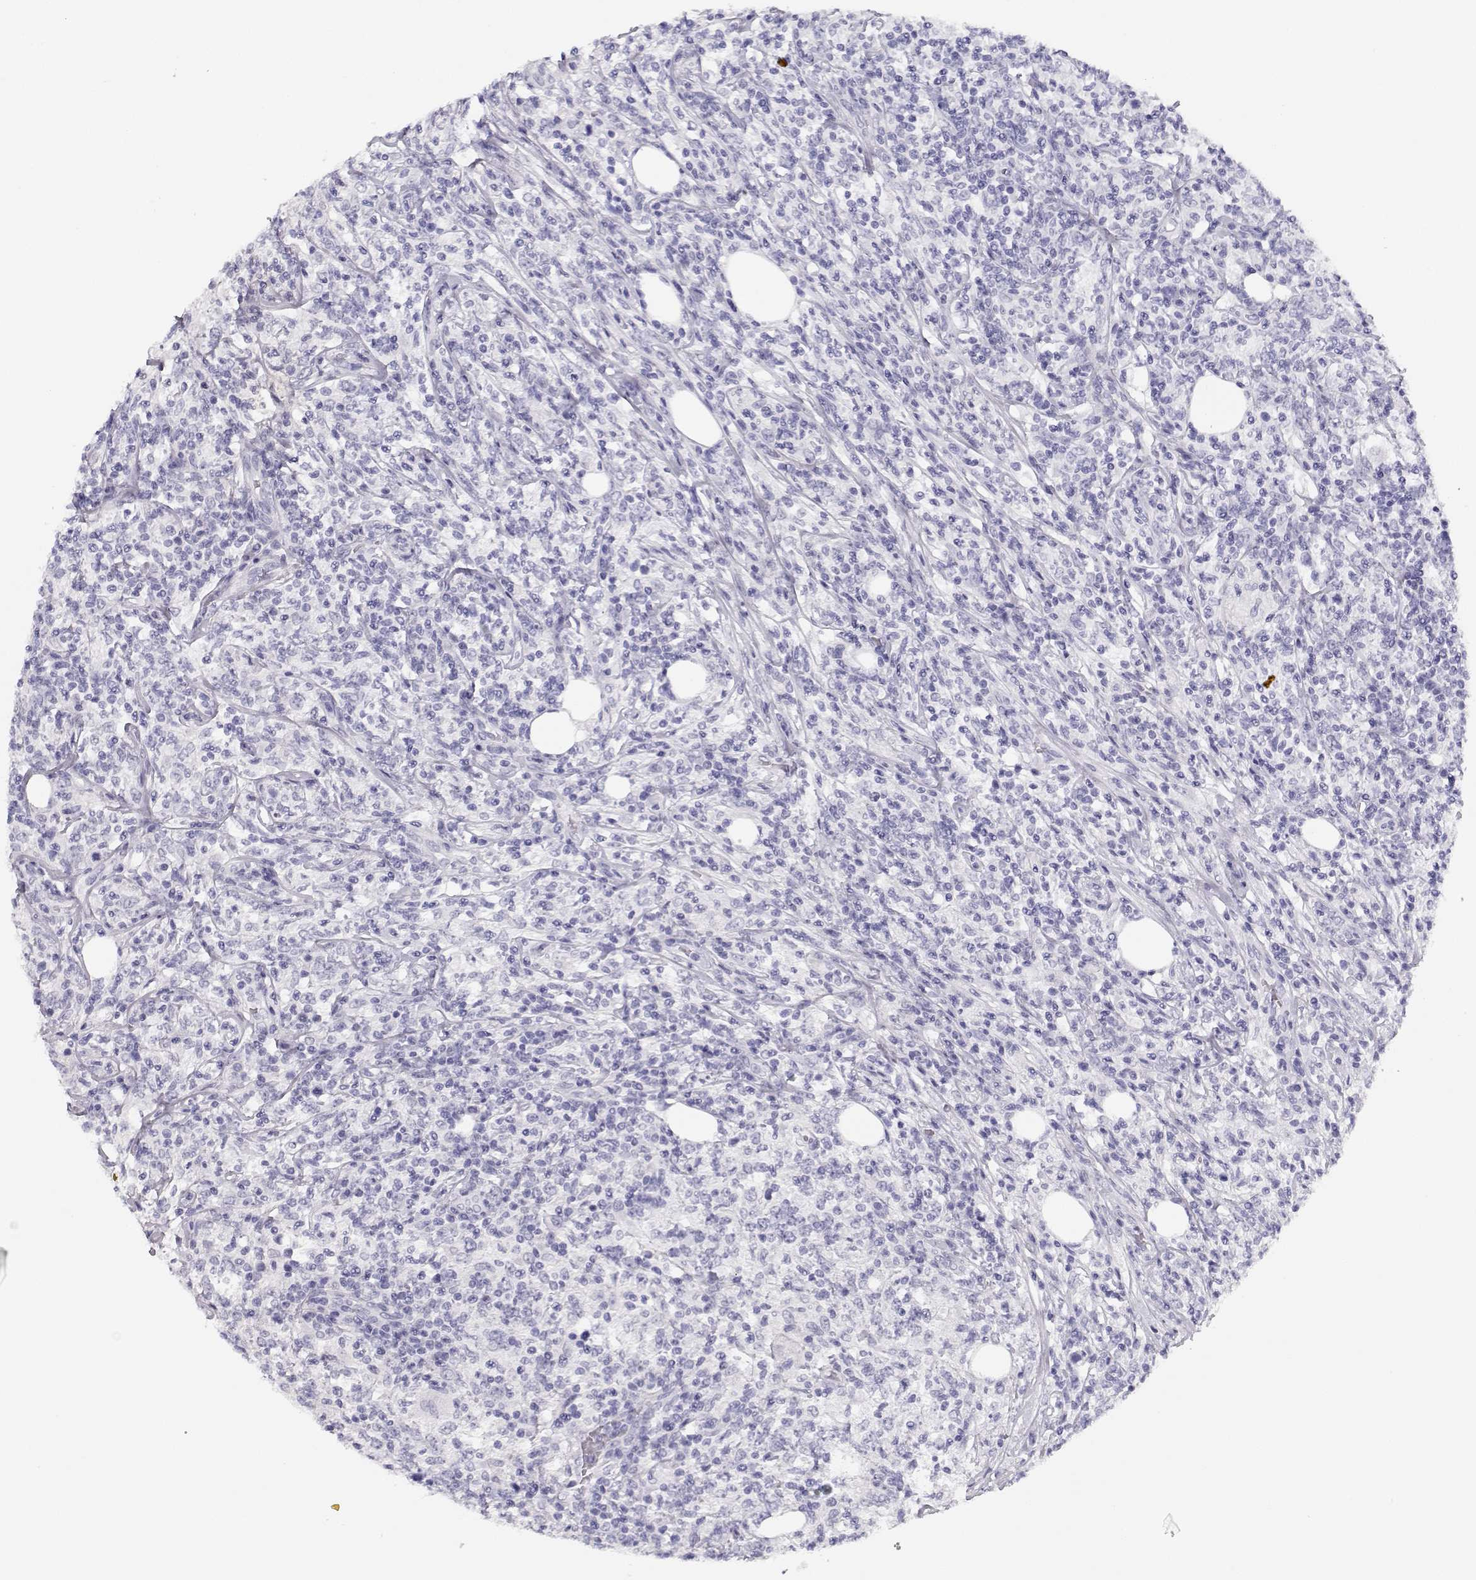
{"staining": {"intensity": "negative", "quantity": "none", "location": "none"}, "tissue": "lymphoma", "cell_type": "Tumor cells", "image_type": "cancer", "snomed": [{"axis": "morphology", "description": "Malignant lymphoma, non-Hodgkin's type, High grade"}, {"axis": "topography", "description": "Lymph node"}], "caption": "Micrograph shows no protein staining in tumor cells of malignant lymphoma, non-Hodgkin's type (high-grade) tissue. The staining is performed using DAB brown chromogen with nuclei counter-stained in using hematoxylin.", "gene": "MAGEC1", "patient": {"sex": "female", "age": 84}}